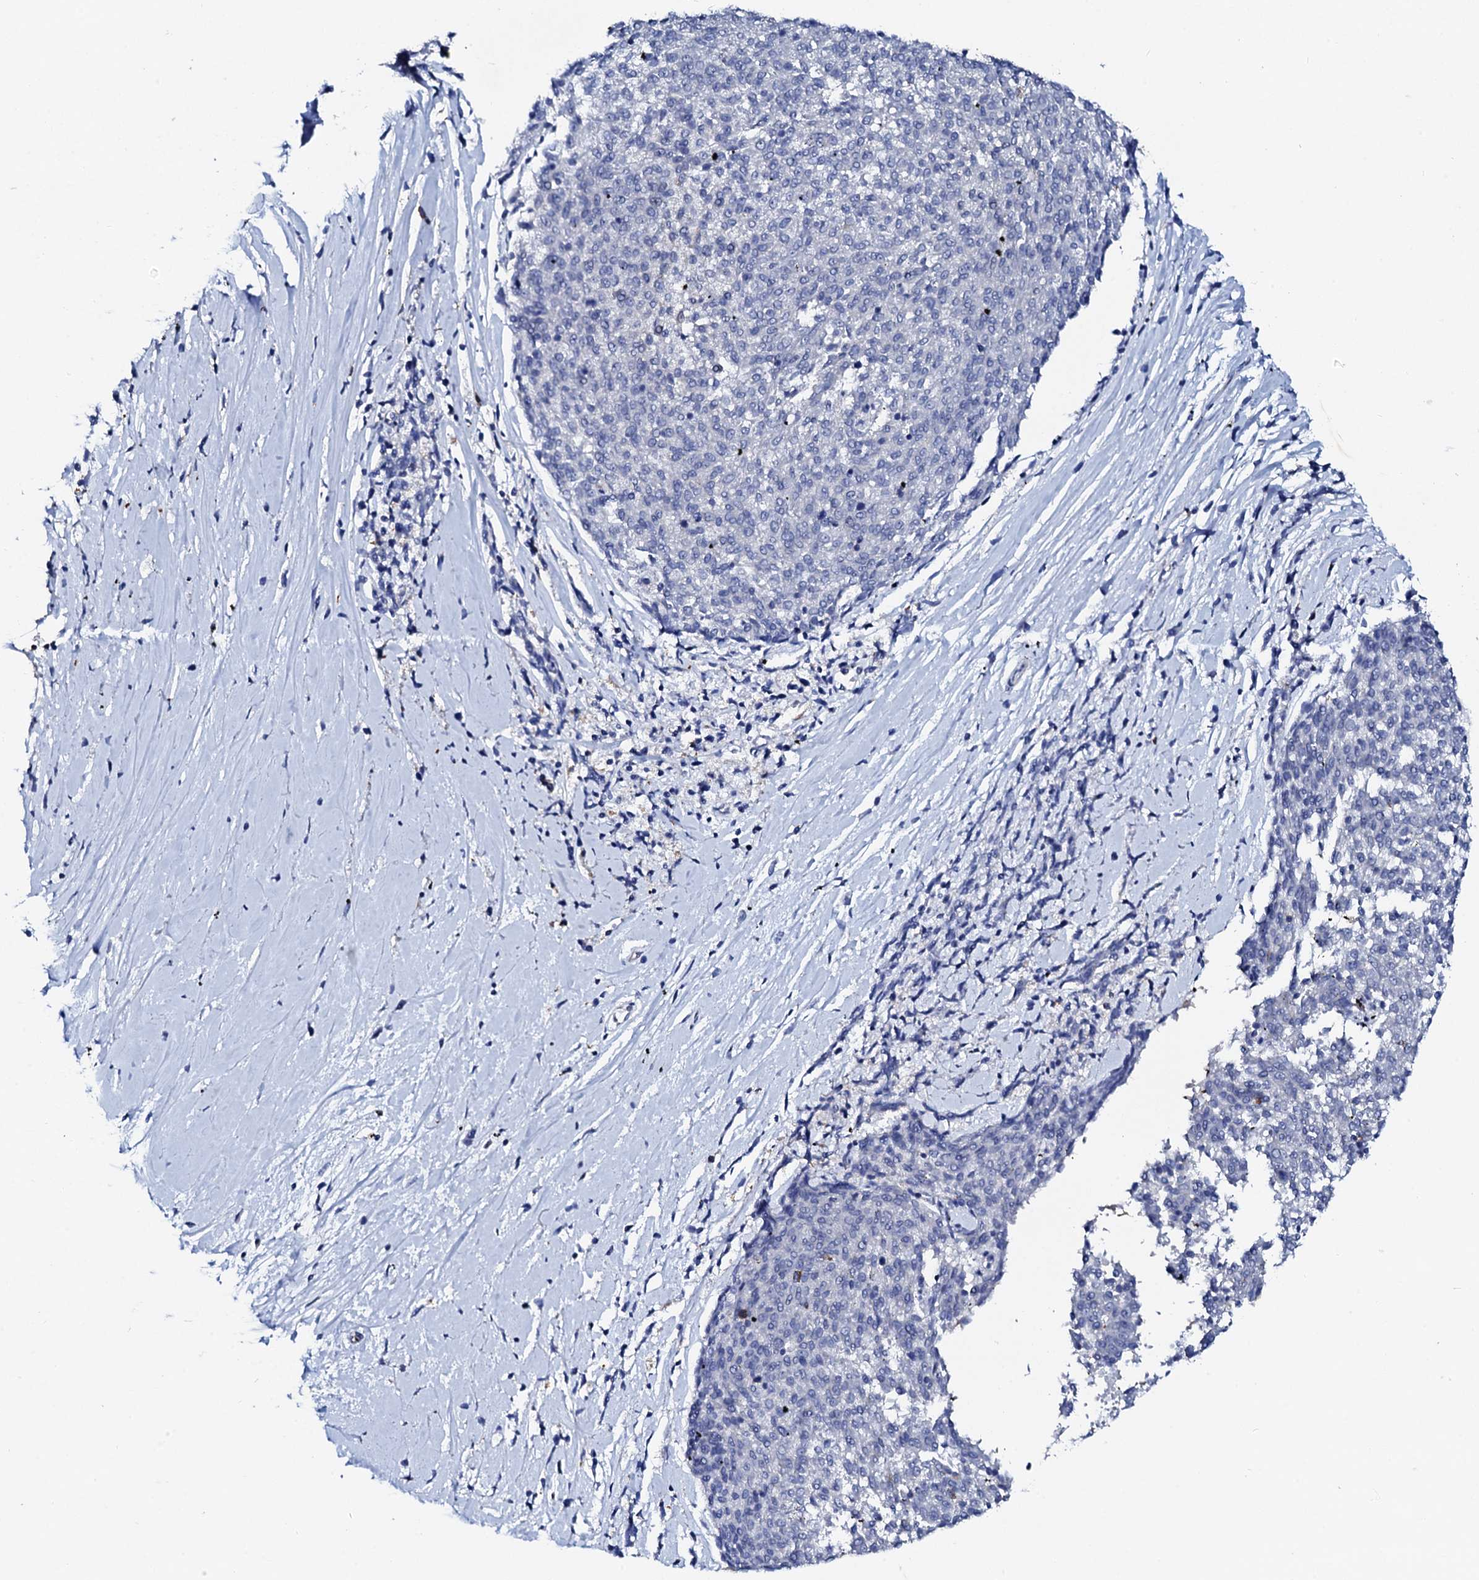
{"staining": {"intensity": "negative", "quantity": "none", "location": "none"}, "tissue": "melanoma", "cell_type": "Tumor cells", "image_type": "cancer", "snomed": [{"axis": "morphology", "description": "Malignant melanoma, NOS"}, {"axis": "topography", "description": "Skin"}], "caption": "Tumor cells are negative for protein expression in human melanoma. (DAB immunohistochemistry visualized using brightfield microscopy, high magnification).", "gene": "GLB1L3", "patient": {"sex": "female", "age": 72}}